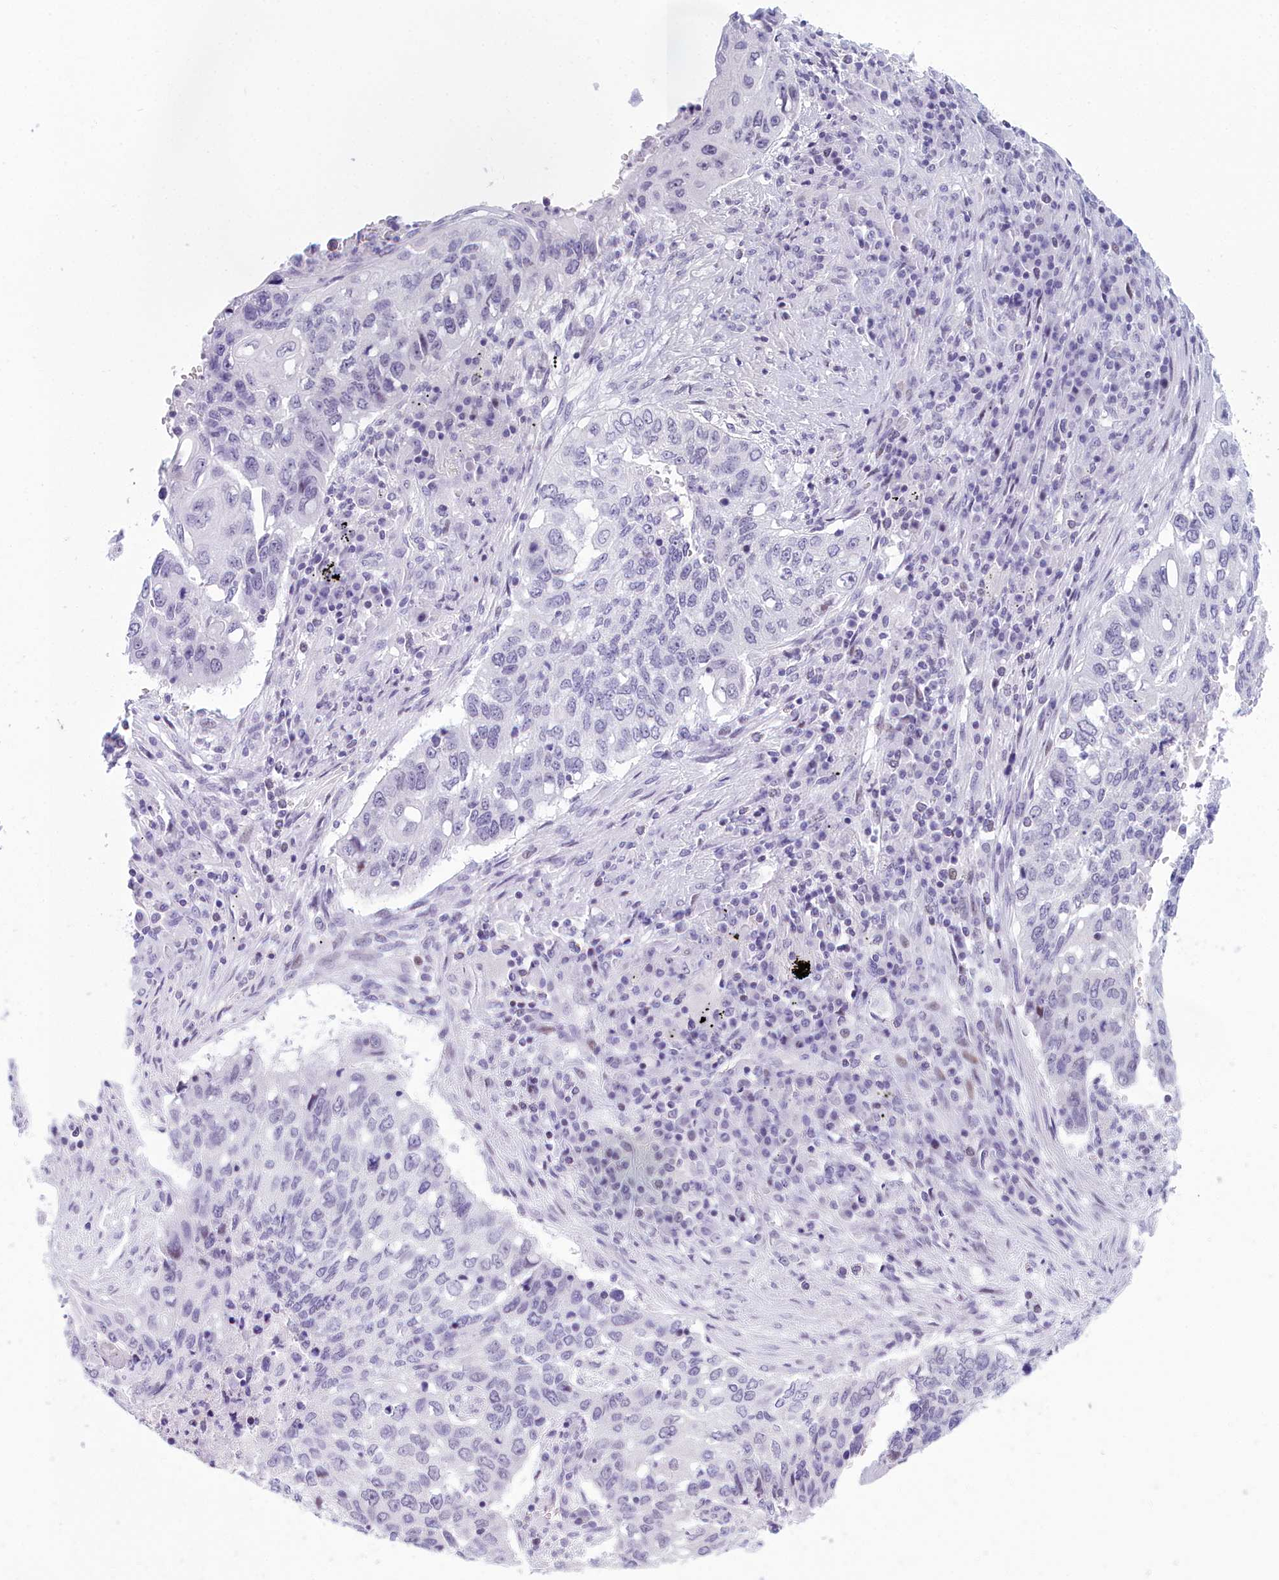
{"staining": {"intensity": "negative", "quantity": "none", "location": "none"}, "tissue": "lung cancer", "cell_type": "Tumor cells", "image_type": "cancer", "snomed": [{"axis": "morphology", "description": "Squamous cell carcinoma, NOS"}, {"axis": "topography", "description": "Lung"}], "caption": "Histopathology image shows no significant protein positivity in tumor cells of squamous cell carcinoma (lung). (Stains: DAB (3,3'-diaminobenzidine) immunohistochemistry (IHC) with hematoxylin counter stain, Microscopy: brightfield microscopy at high magnification).", "gene": "SNX20", "patient": {"sex": "female", "age": 63}}